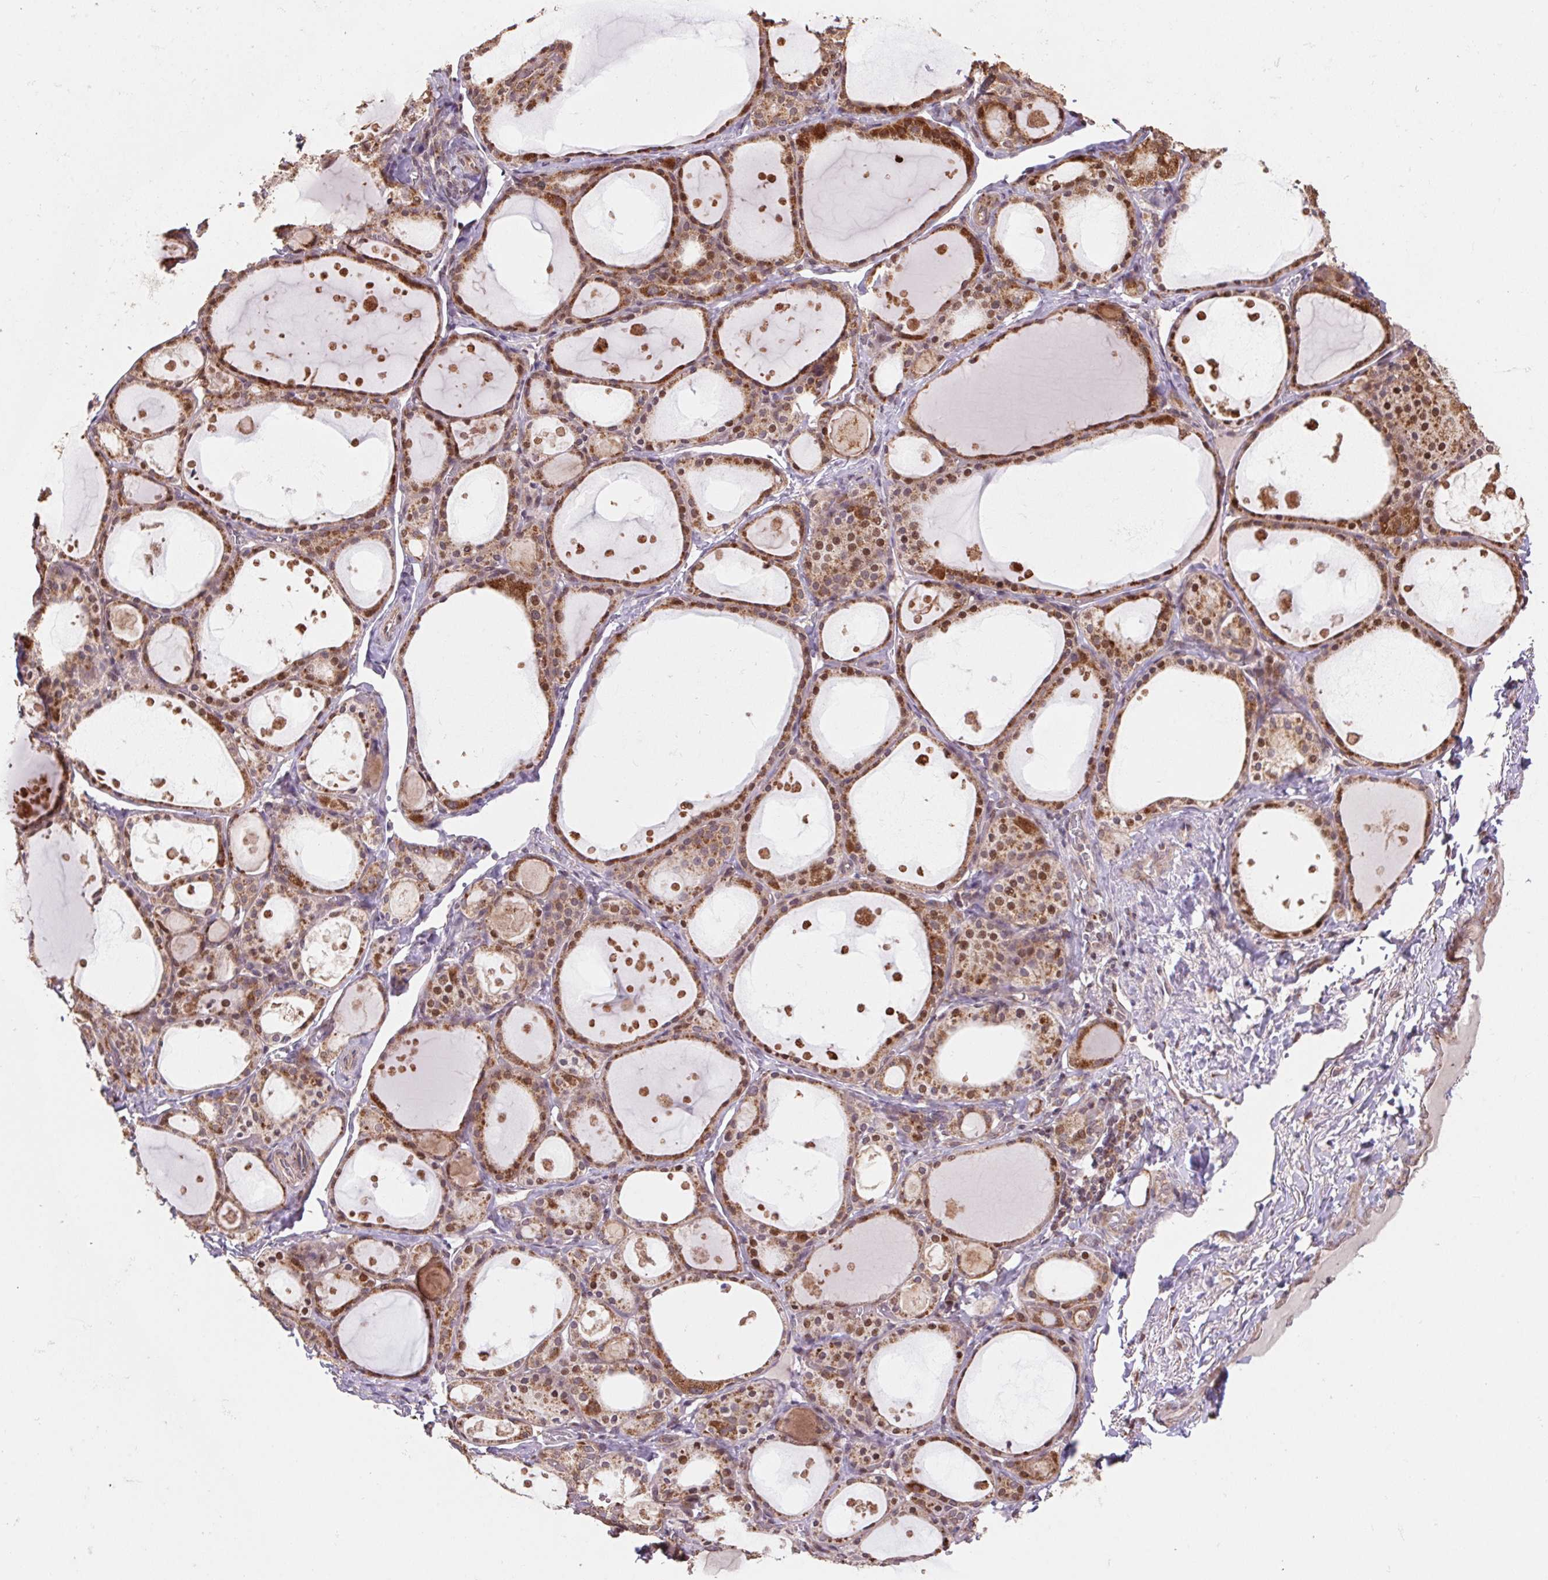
{"staining": {"intensity": "strong", "quantity": "25%-75%", "location": "cytoplasmic/membranous"}, "tissue": "thyroid gland", "cell_type": "Glandular cells", "image_type": "normal", "snomed": [{"axis": "morphology", "description": "Normal tissue, NOS"}, {"axis": "topography", "description": "Thyroid gland"}], "caption": "Strong cytoplasmic/membranous expression for a protein is present in approximately 25%-75% of glandular cells of unremarkable thyroid gland using IHC.", "gene": "PDHA1", "patient": {"sex": "male", "age": 68}}